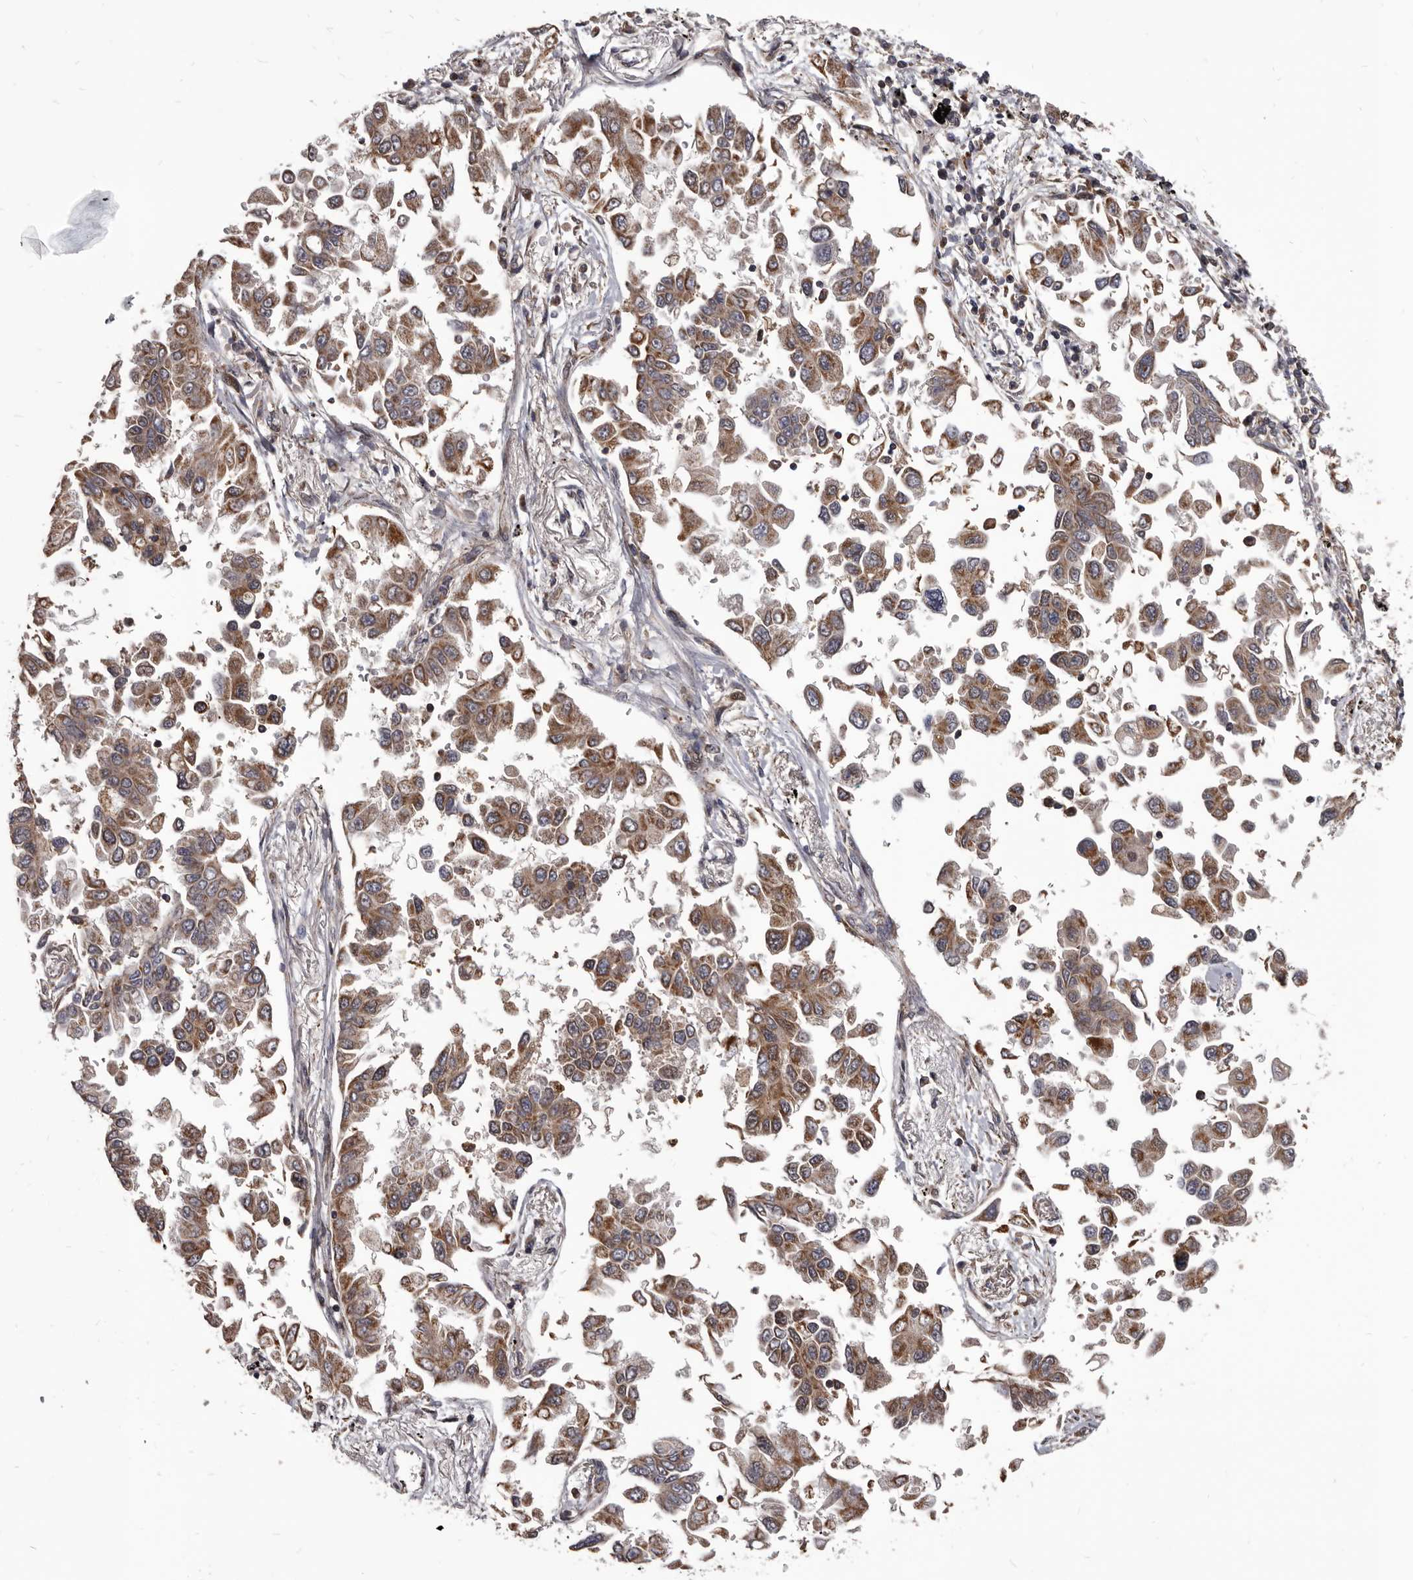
{"staining": {"intensity": "moderate", "quantity": ">75%", "location": "cytoplasmic/membranous"}, "tissue": "lung cancer", "cell_type": "Tumor cells", "image_type": "cancer", "snomed": [{"axis": "morphology", "description": "Adenocarcinoma, NOS"}, {"axis": "topography", "description": "Lung"}], "caption": "This micrograph demonstrates immunohistochemistry (IHC) staining of lung adenocarcinoma, with medium moderate cytoplasmic/membranous staining in about >75% of tumor cells.", "gene": "MAP3K14", "patient": {"sex": "female", "age": 67}}